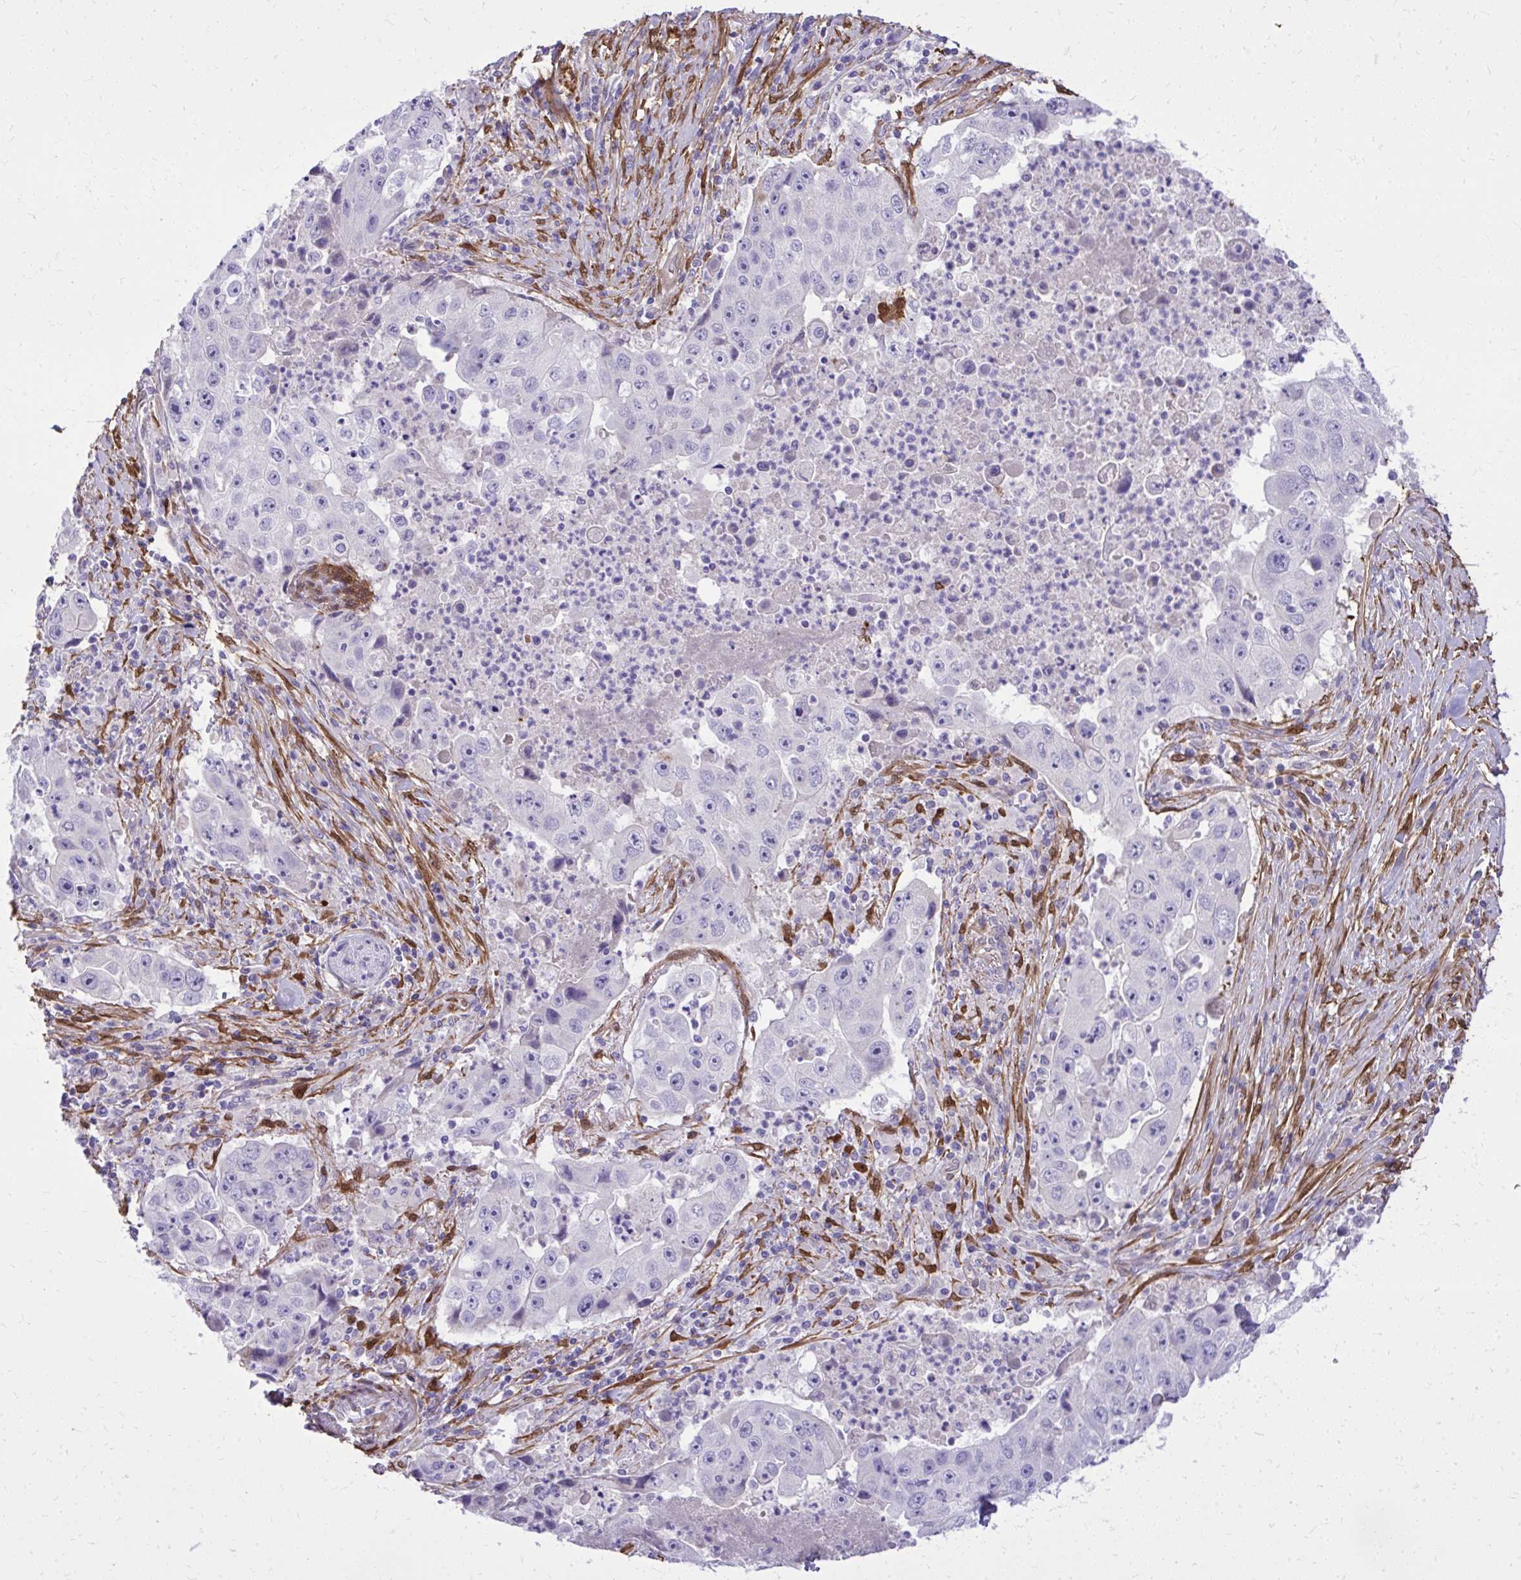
{"staining": {"intensity": "negative", "quantity": "none", "location": "none"}, "tissue": "lung cancer", "cell_type": "Tumor cells", "image_type": "cancer", "snomed": [{"axis": "morphology", "description": "Squamous cell carcinoma, NOS"}, {"axis": "topography", "description": "Lung"}], "caption": "Immunohistochemistry (IHC) of human lung squamous cell carcinoma shows no staining in tumor cells.", "gene": "NNMT", "patient": {"sex": "male", "age": 64}}